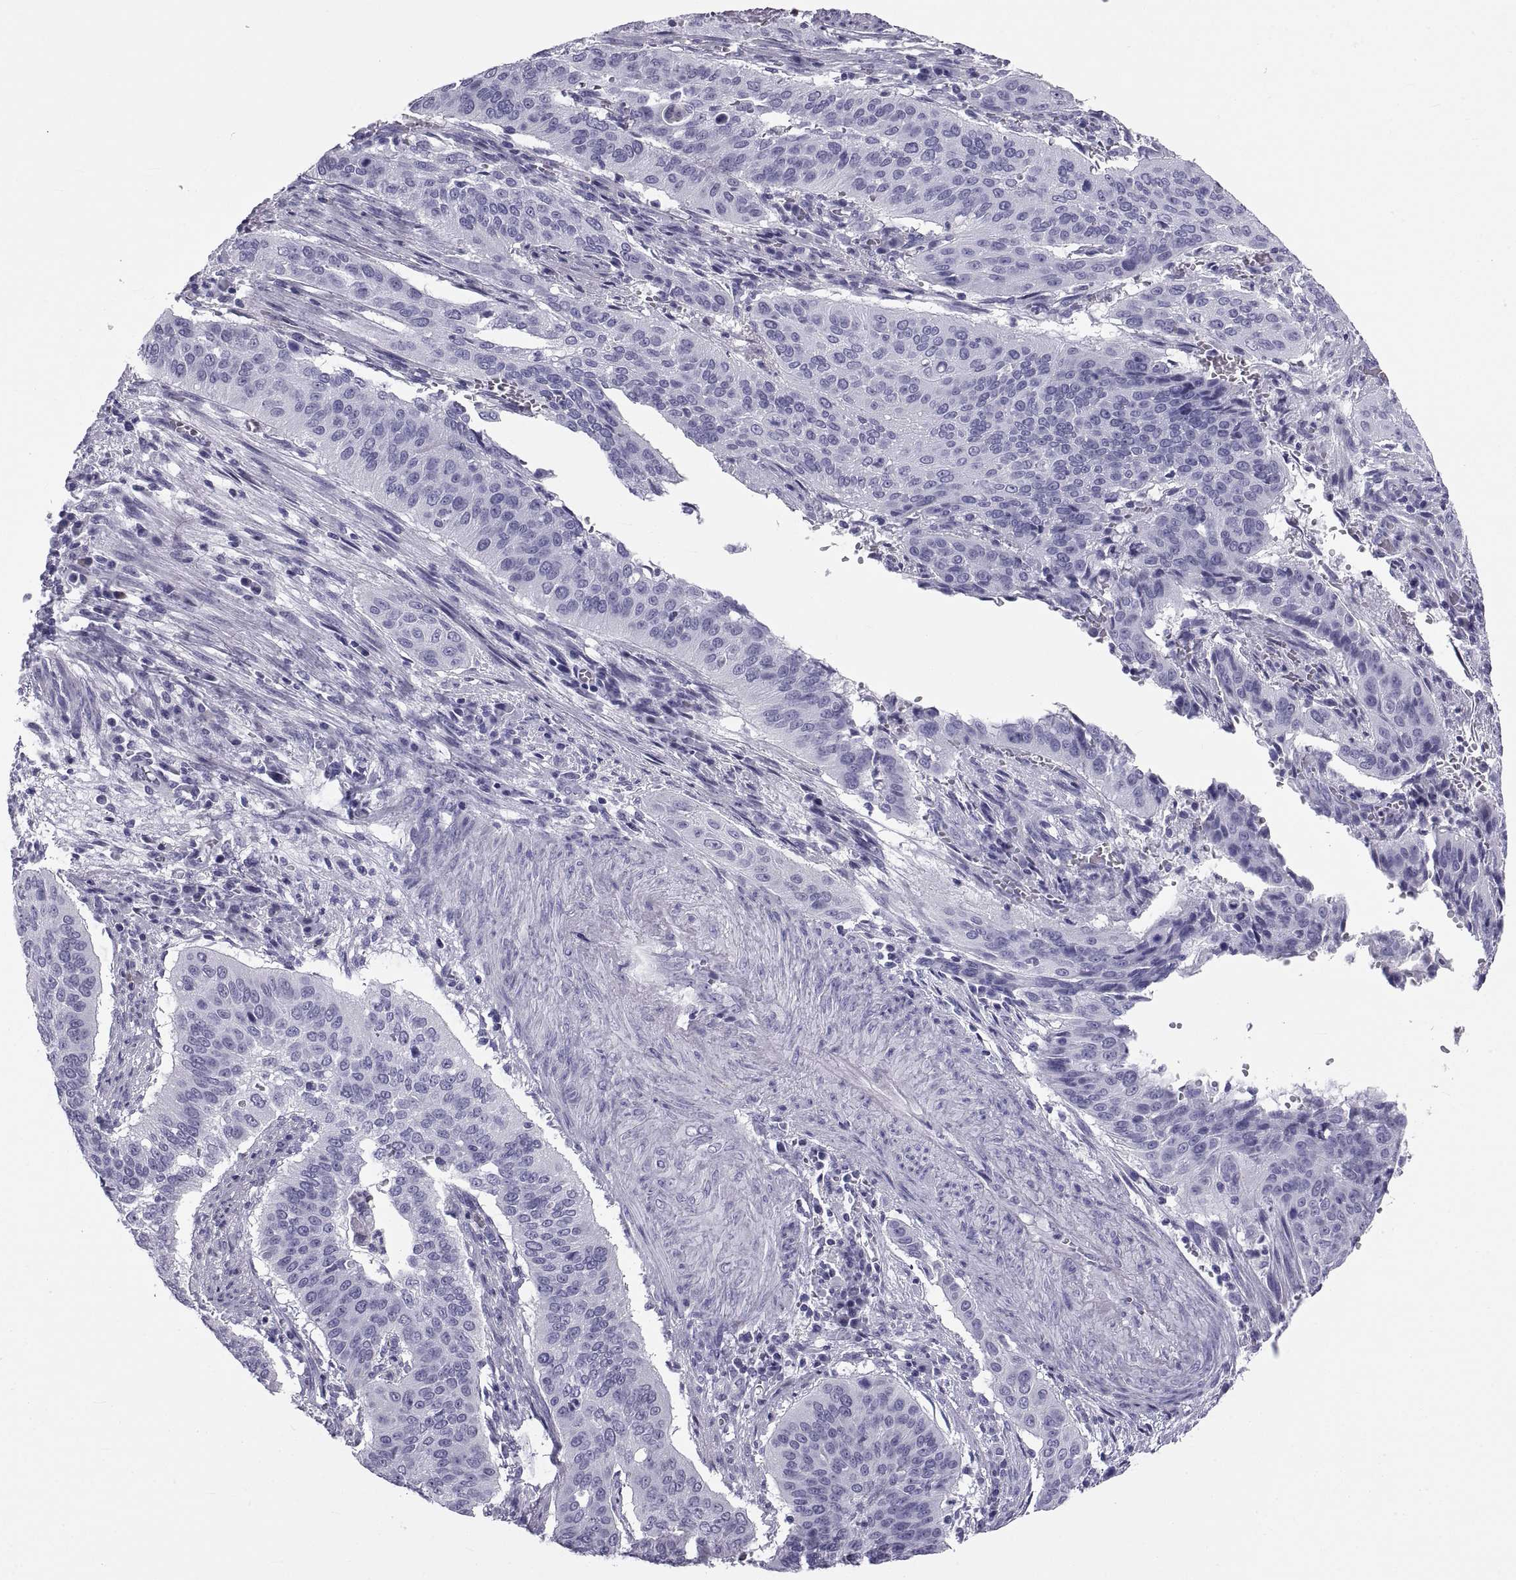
{"staining": {"intensity": "negative", "quantity": "none", "location": "none"}, "tissue": "cervical cancer", "cell_type": "Tumor cells", "image_type": "cancer", "snomed": [{"axis": "morphology", "description": "Squamous cell carcinoma, NOS"}, {"axis": "topography", "description": "Cervix"}], "caption": "DAB immunohistochemical staining of human cervical squamous cell carcinoma displays no significant expression in tumor cells.", "gene": "NPTX2", "patient": {"sex": "female", "age": 39}}